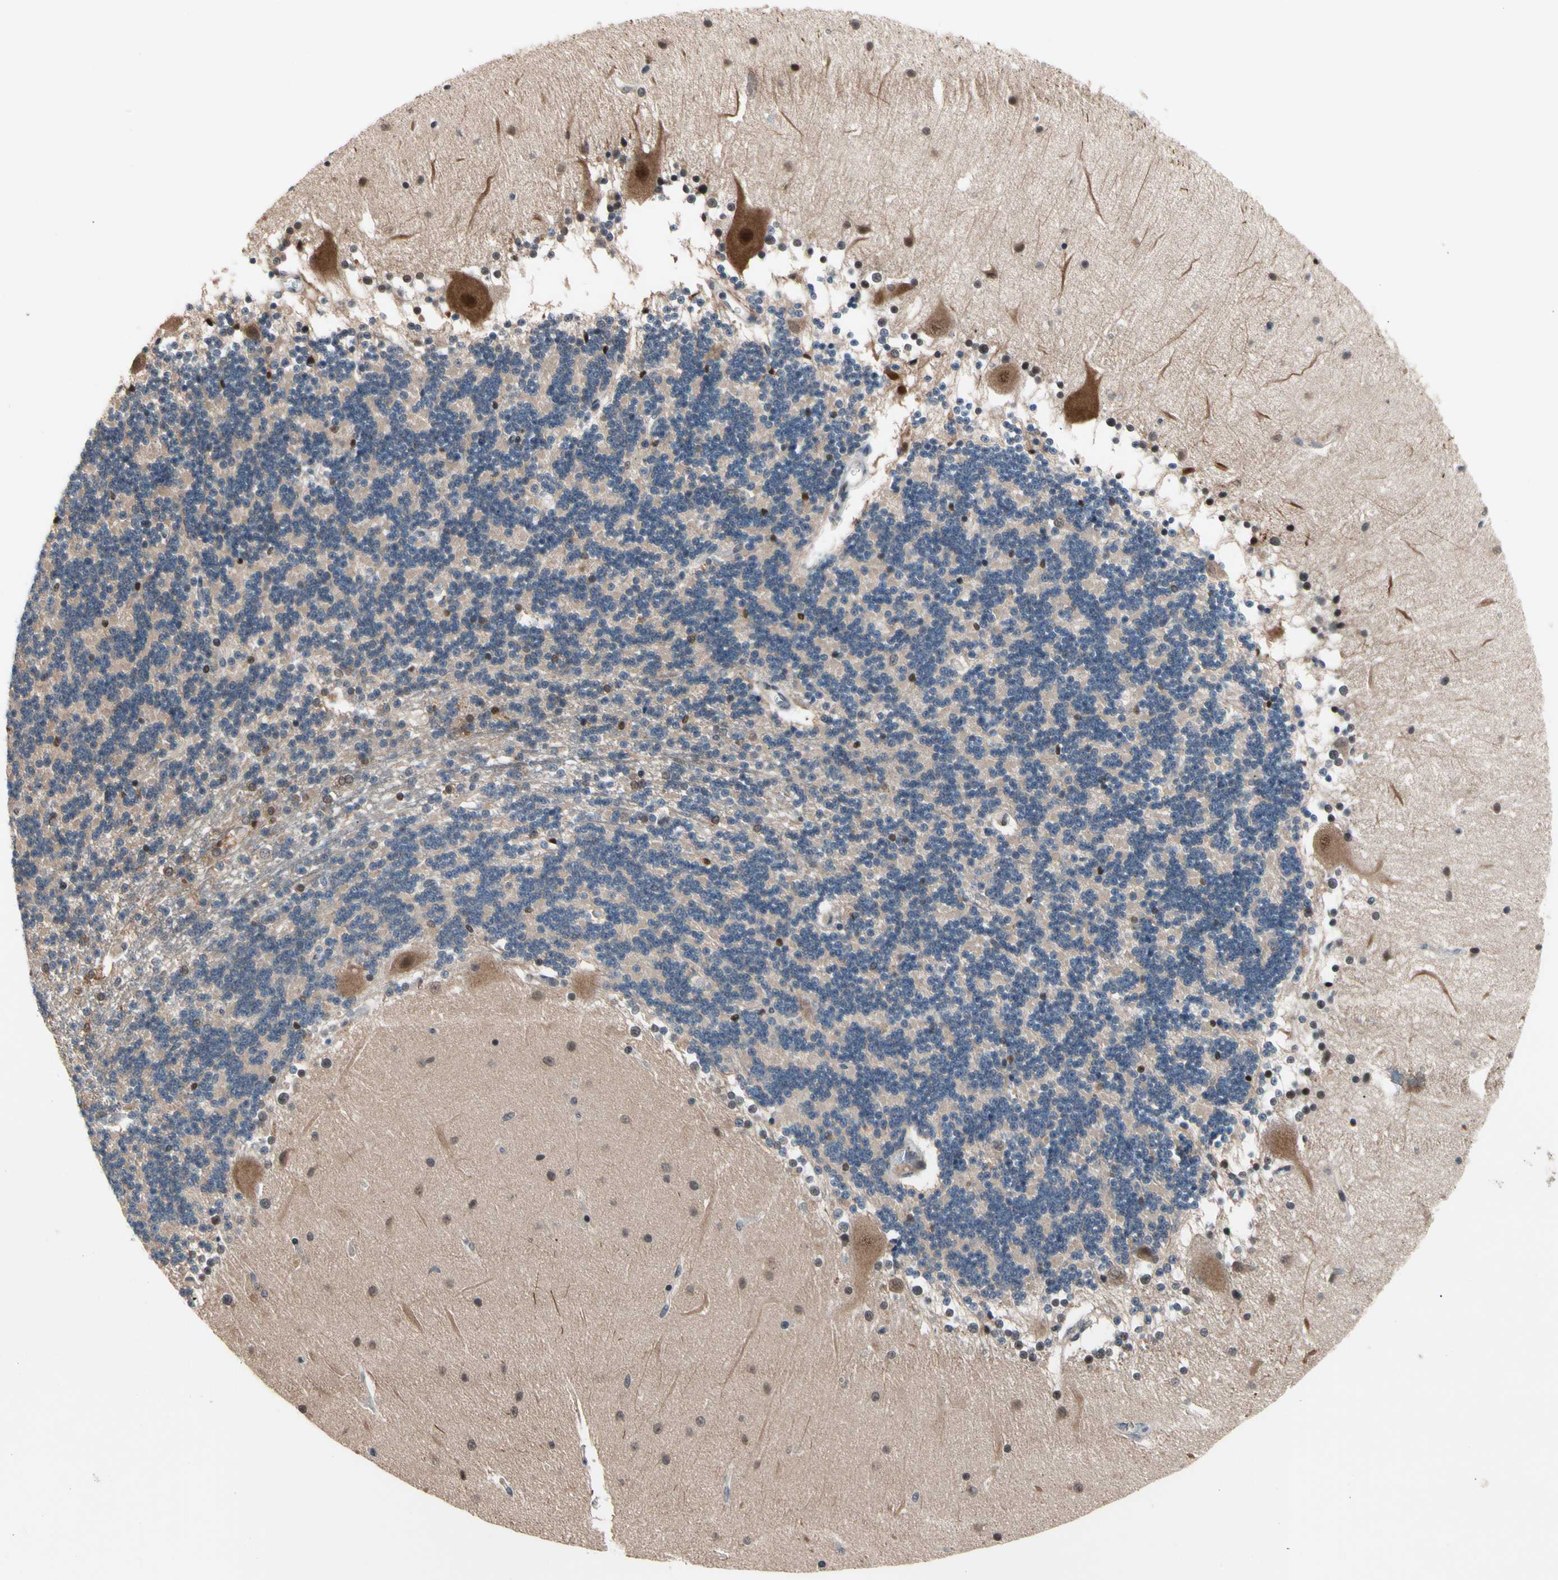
{"staining": {"intensity": "weak", "quantity": "25%-75%", "location": "cytoplasmic/membranous"}, "tissue": "cerebellum", "cell_type": "Cells in granular layer", "image_type": "normal", "snomed": [{"axis": "morphology", "description": "Normal tissue, NOS"}, {"axis": "topography", "description": "Cerebellum"}], "caption": "High-power microscopy captured an immunohistochemistry micrograph of unremarkable cerebellum, revealing weak cytoplasmic/membranous expression in approximately 25%-75% of cells in granular layer.", "gene": "NGEF", "patient": {"sex": "female", "age": 54}}